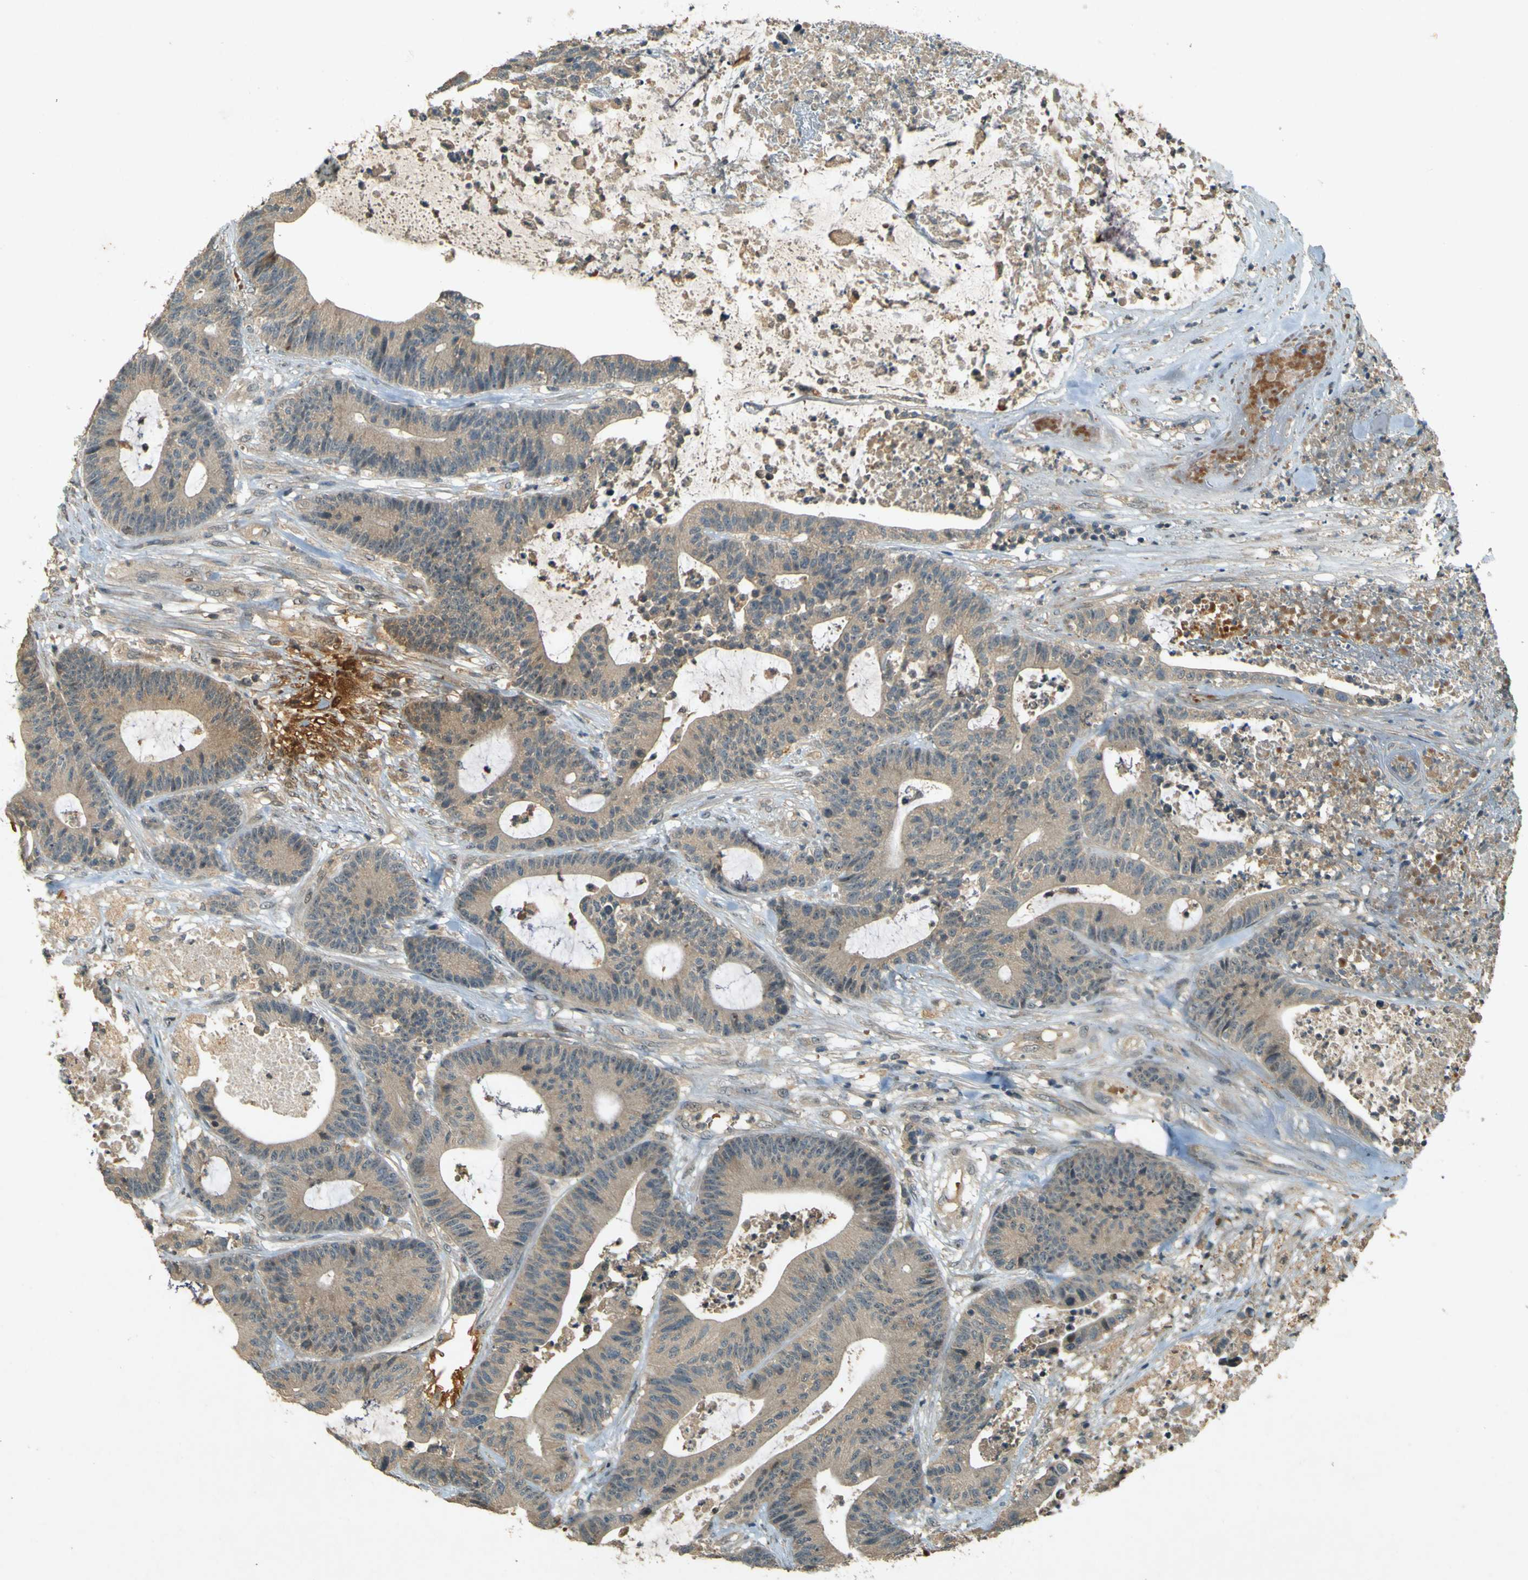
{"staining": {"intensity": "weak", "quantity": ">75%", "location": "cytoplasmic/membranous"}, "tissue": "colorectal cancer", "cell_type": "Tumor cells", "image_type": "cancer", "snomed": [{"axis": "morphology", "description": "Adenocarcinoma, NOS"}, {"axis": "topography", "description": "Colon"}], "caption": "Protein analysis of colorectal cancer tissue displays weak cytoplasmic/membranous positivity in approximately >75% of tumor cells.", "gene": "MPDZ", "patient": {"sex": "female", "age": 84}}